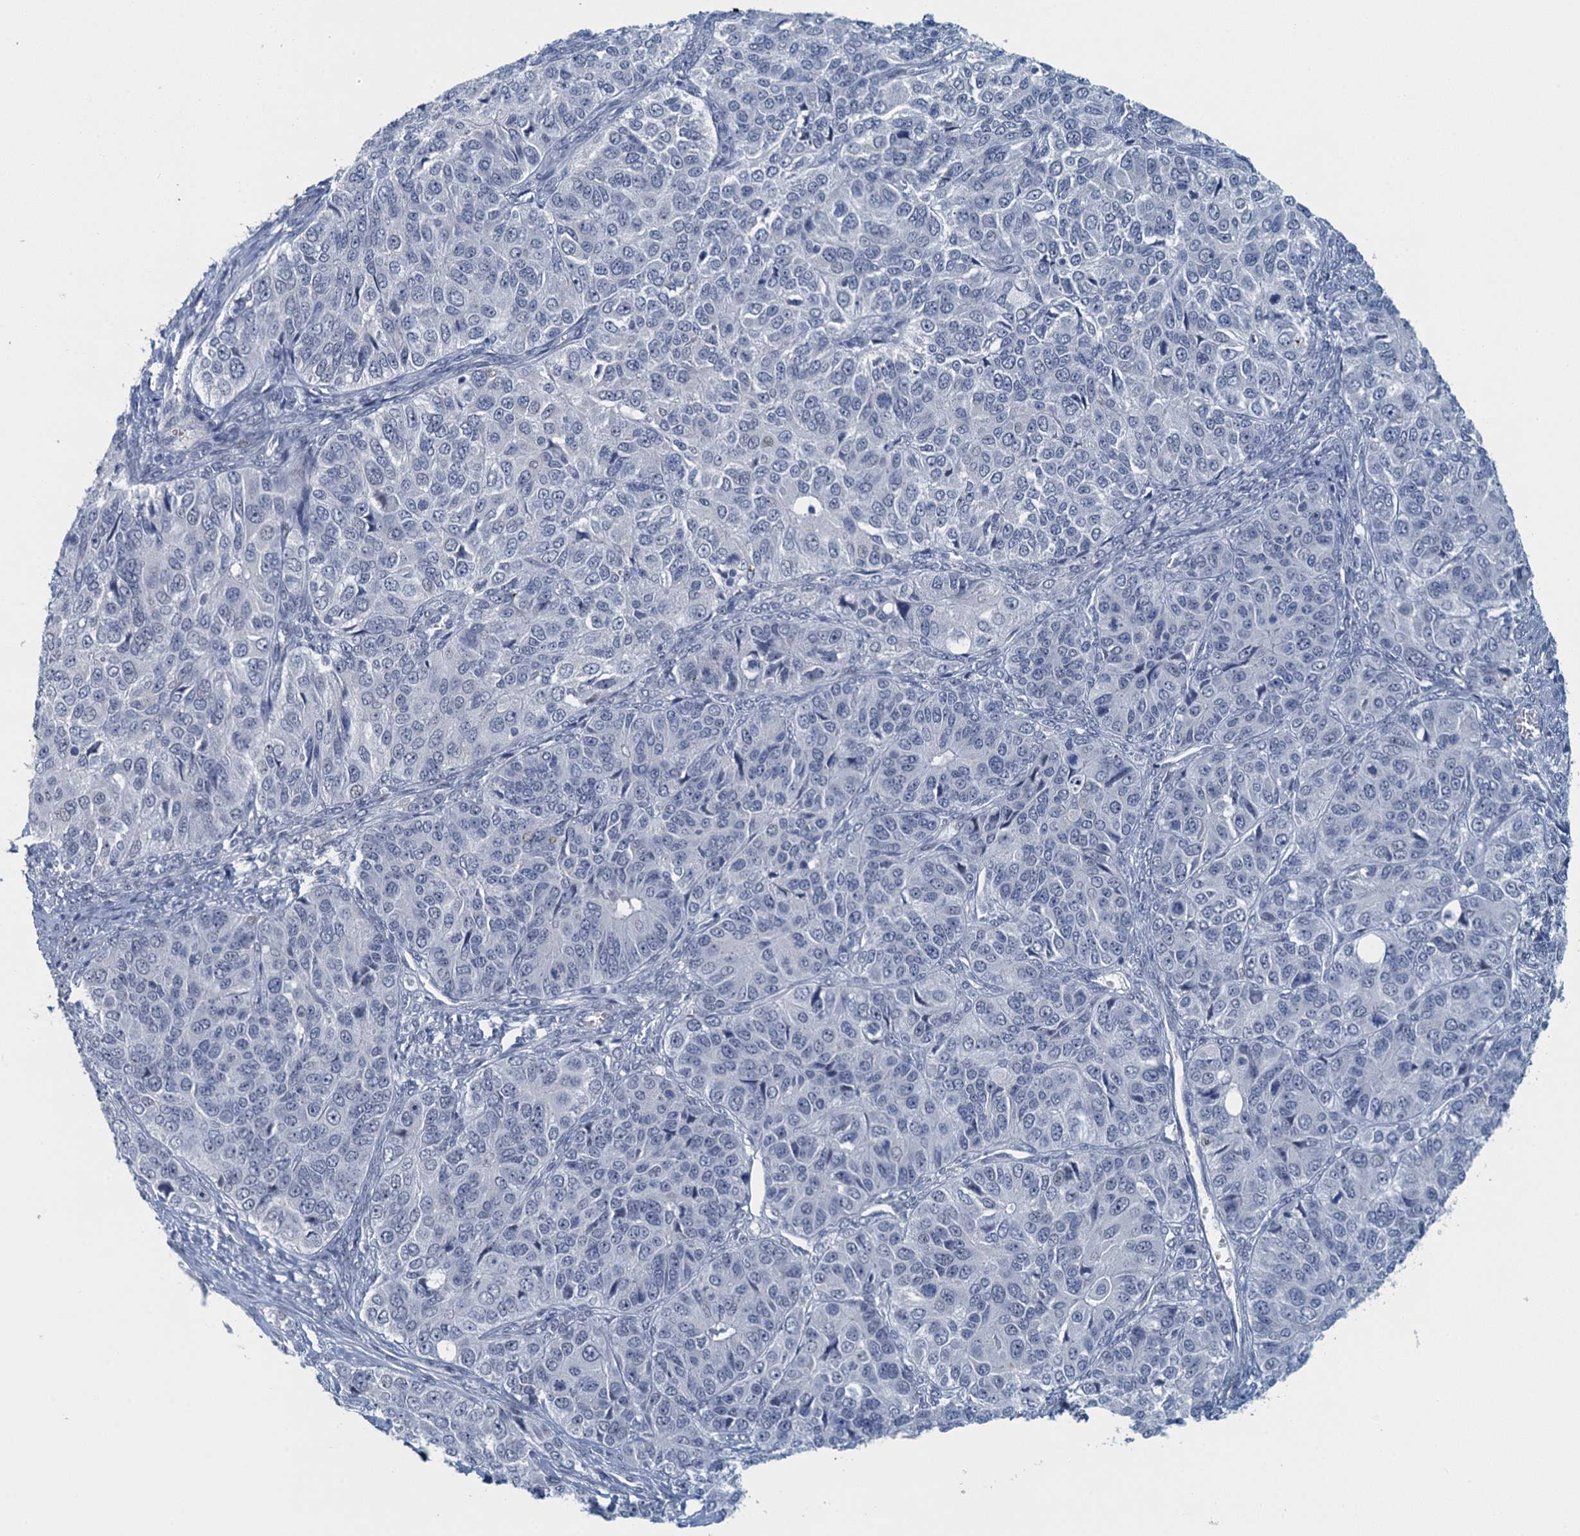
{"staining": {"intensity": "negative", "quantity": "none", "location": "none"}, "tissue": "ovarian cancer", "cell_type": "Tumor cells", "image_type": "cancer", "snomed": [{"axis": "morphology", "description": "Carcinoma, endometroid"}, {"axis": "topography", "description": "Ovary"}], "caption": "DAB immunohistochemical staining of ovarian cancer reveals no significant positivity in tumor cells.", "gene": "TTLL9", "patient": {"sex": "female", "age": 51}}